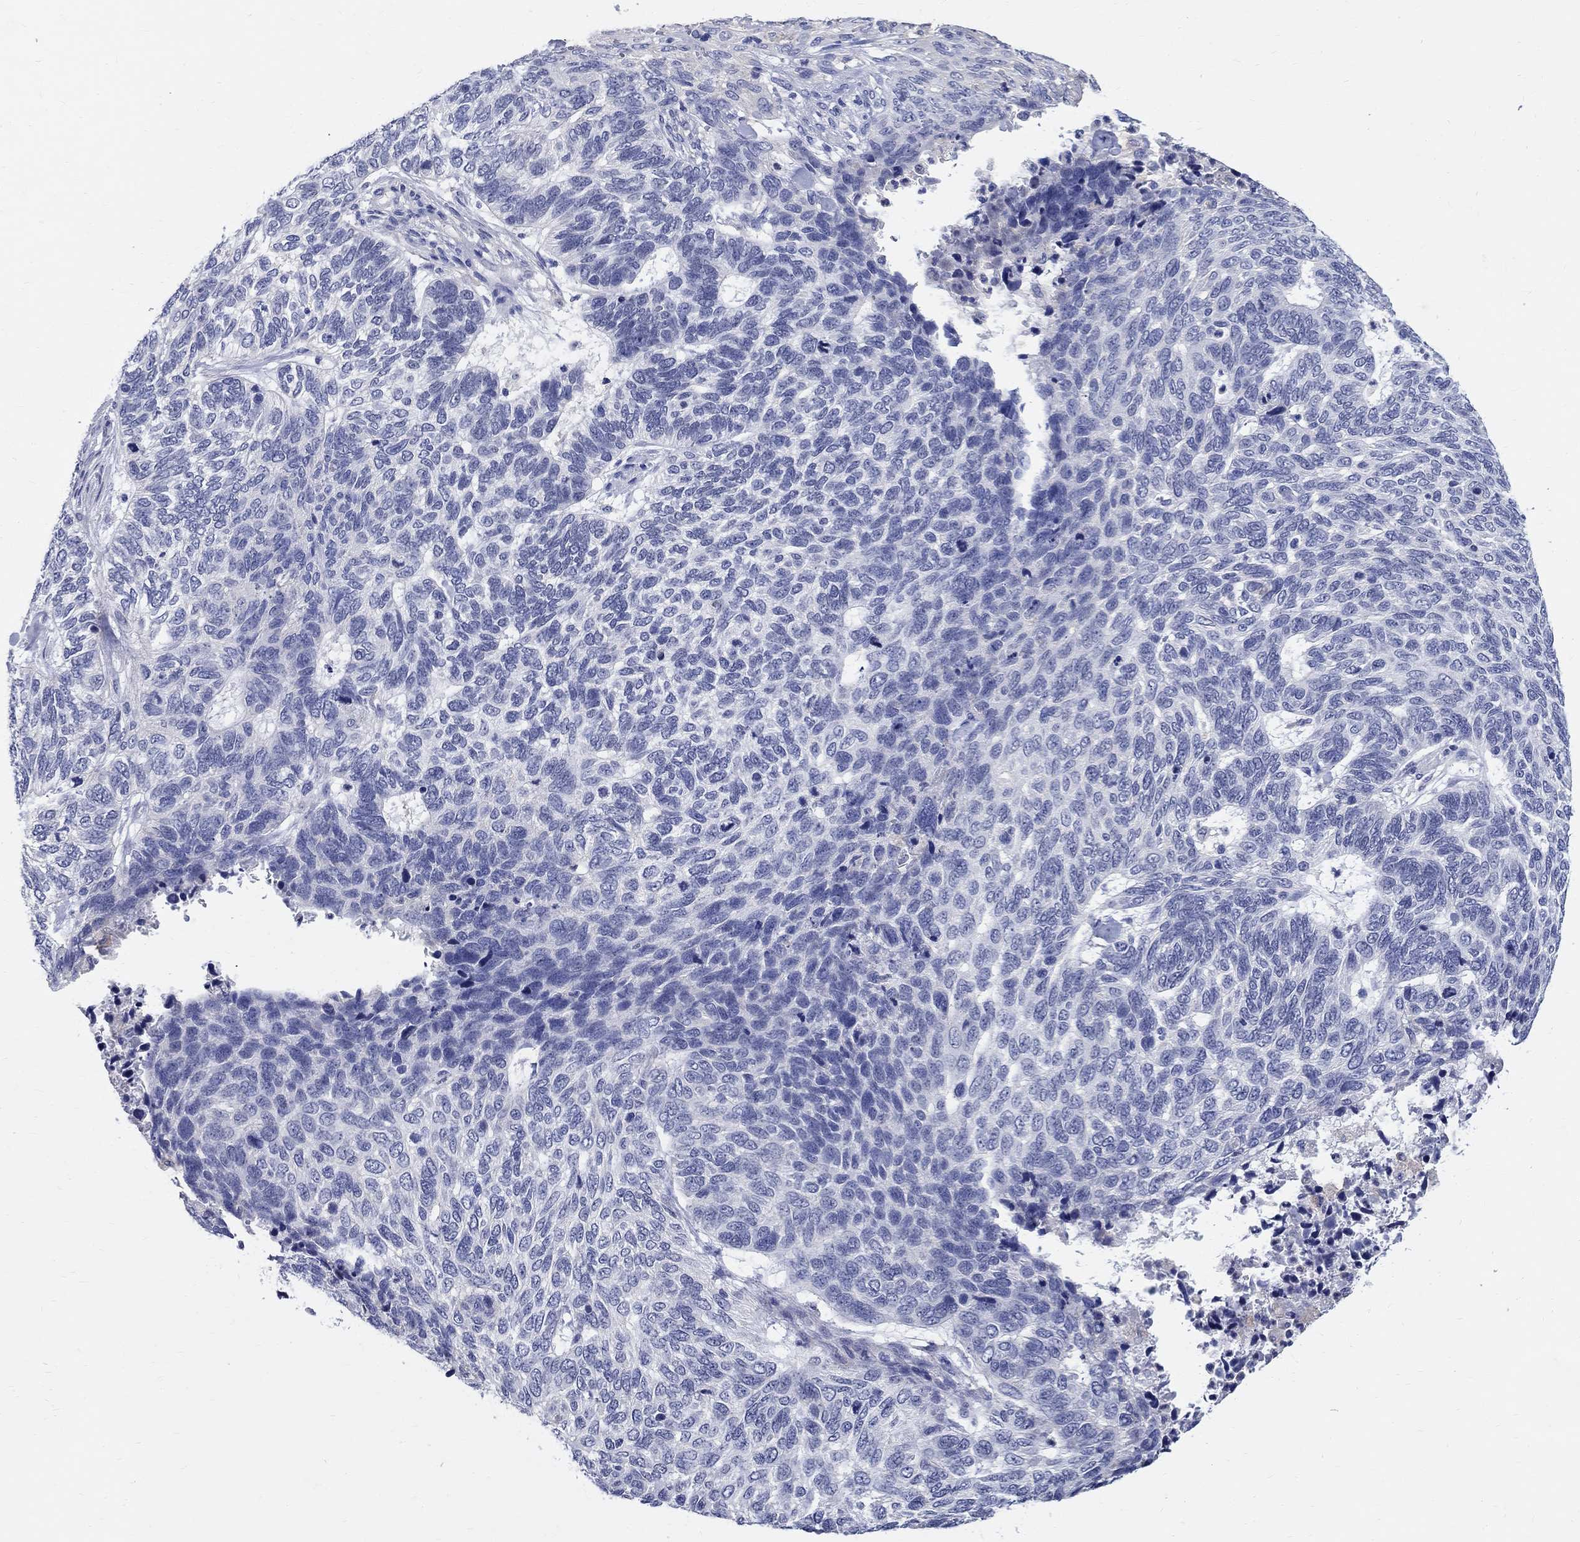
{"staining": {"intensity": "negative", "quantity": "none", "location": "none"}, "tissue": "skin cancer", "cell_type": "Tumor cells", "image_type": "cancer", "snomed": [{"axis": "morphology", "description": "Basal cell carcinoma"}, {"axis": "topography", "description": "Skin"}], "caption": "This is an immunohistochemistry (IHC) micrograph of skin cancer (basal cell carcinoma). There is no expression in tumor cells.", "gene": "SOX2", "patient": {"sex": "female", "age": 65}}